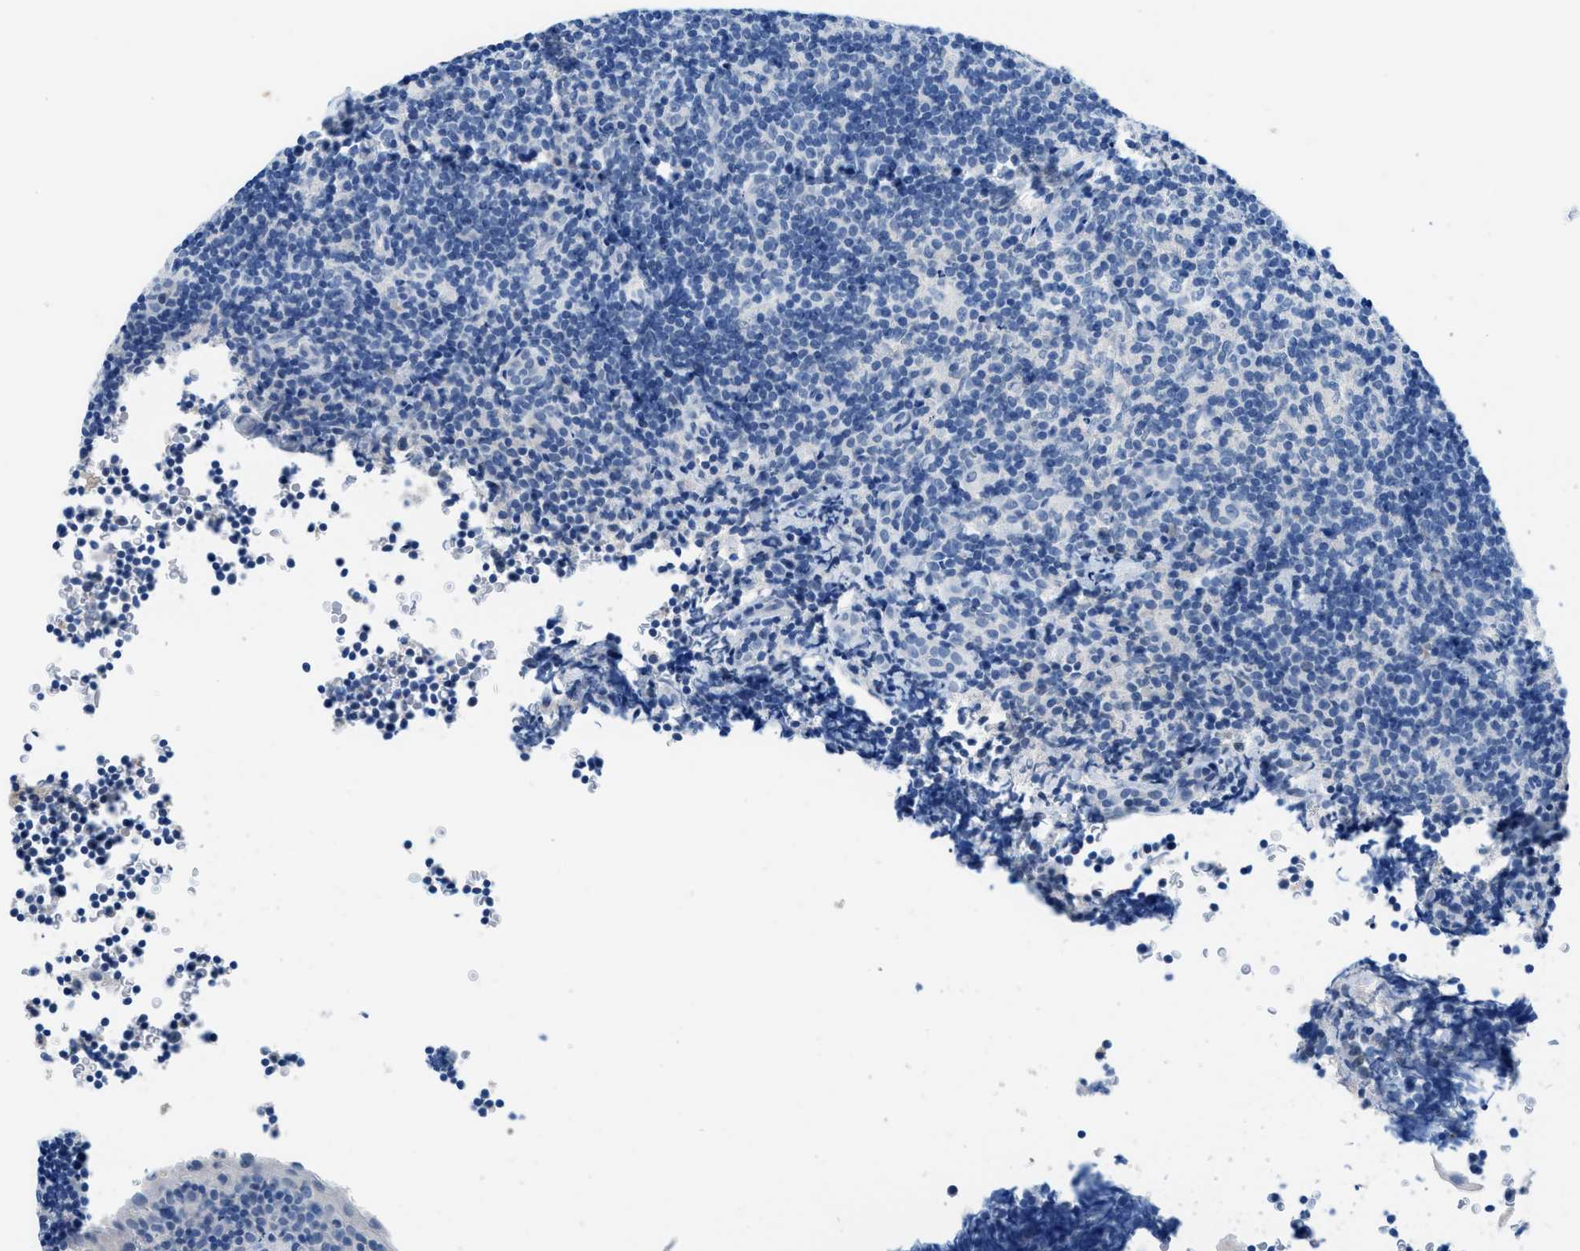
{"staining": {"intensity": "negative", "quantity": "none", "location": "none"}, "tissue": "tonsil", "cell_type": "Germinal center cells", "image_type": "normal", "snomed": [{"axis": "morphology", "description": "Normal tissue, NOS"}, {"axis": "topography", "description": "Tonsil"}], "caption": "This is a image of immunohistochemistry (IHC) staining of normal tonsil, which shows no staining in germinal center cells. Nuclei are stained in blue.", "gene": "MBL2", "patient": {"sex": "male", "age": 37}}